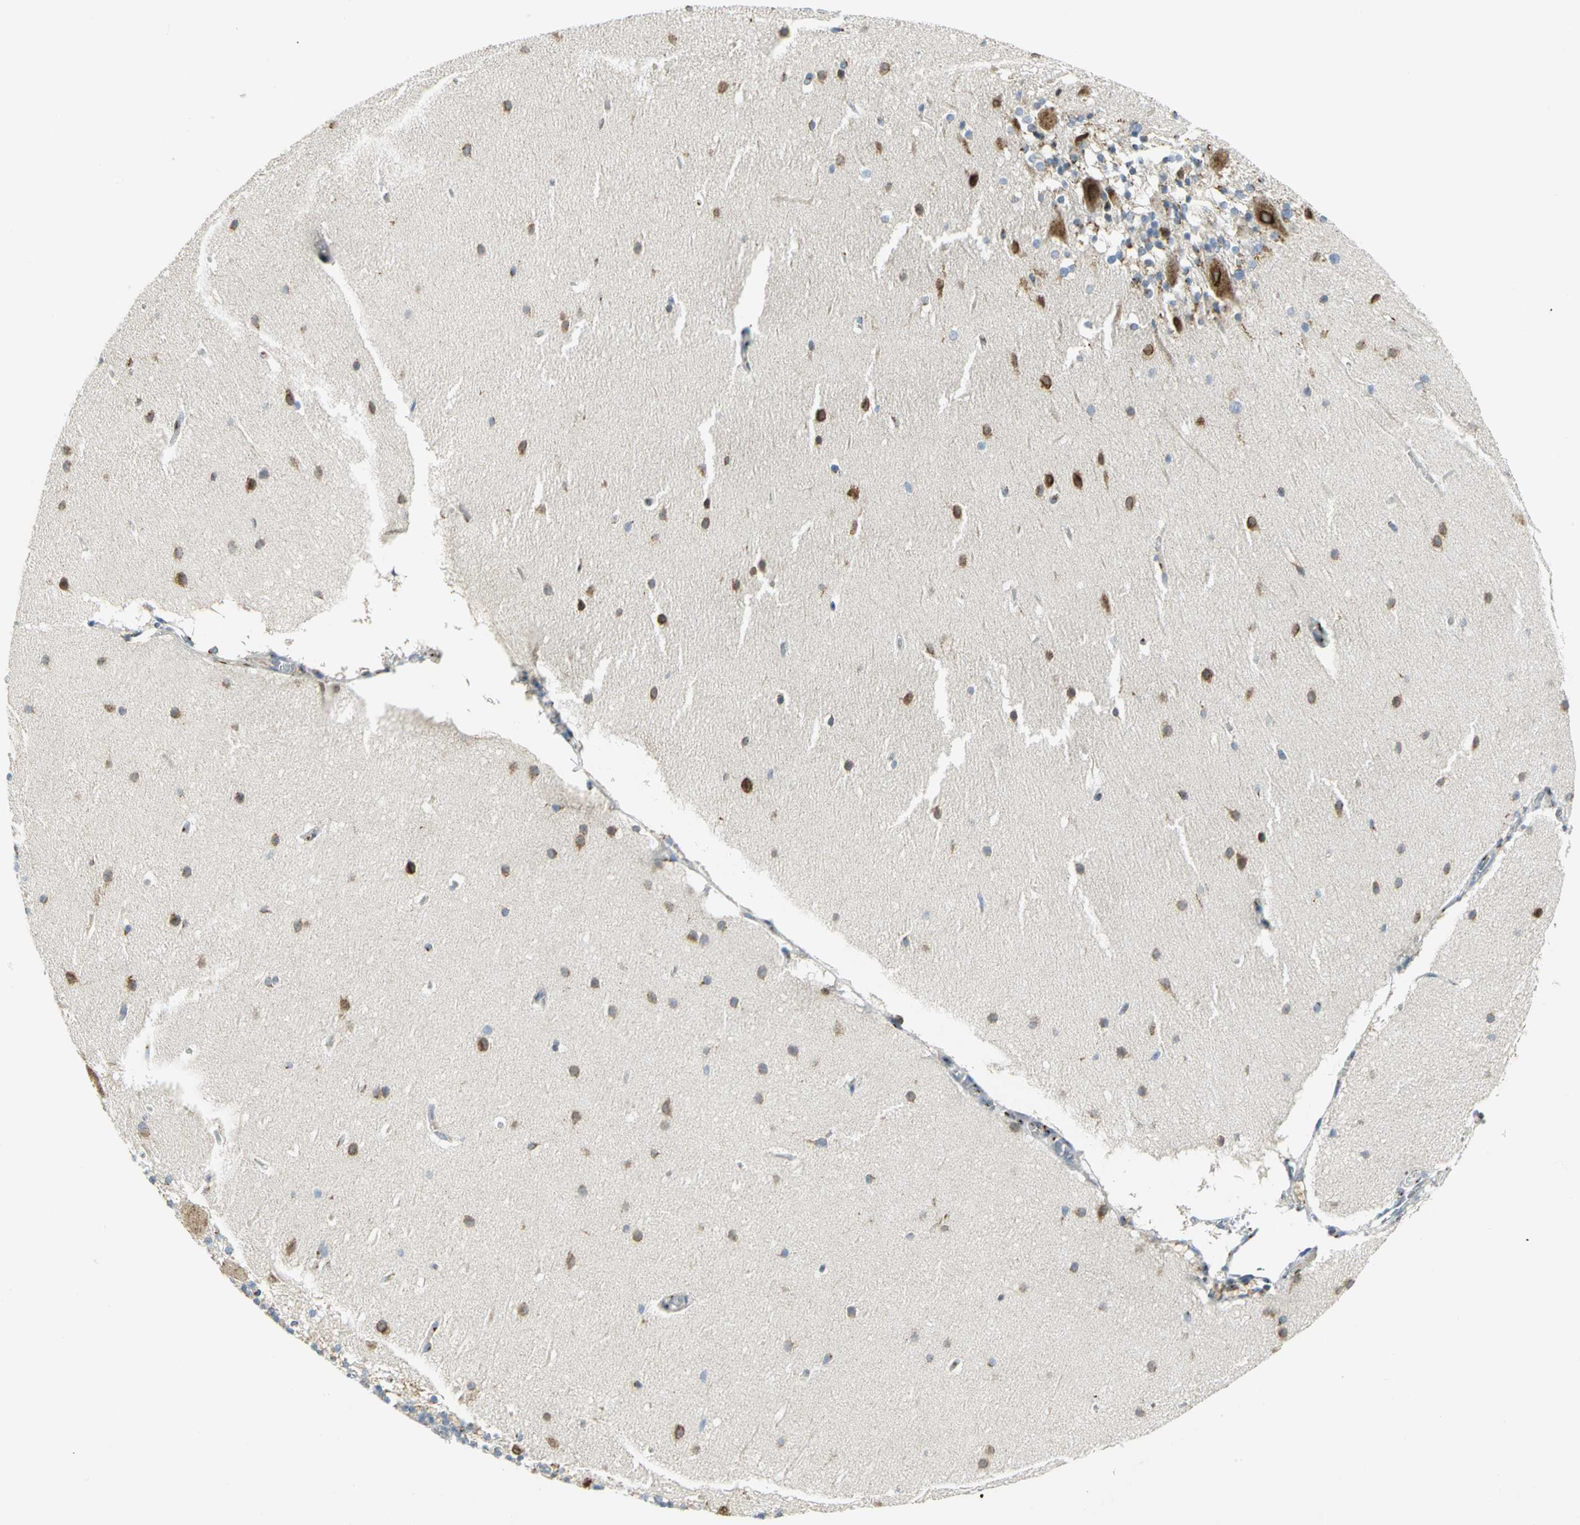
{"staining": {"intensity": "moderate", "quantity": "<25%", "location": "cytoplasmic/membranous"}, "tissue": "cerebellum", "cell_type": "Cells in granular layer", "image_type": "normal", "snomed": [{"axis": "morphology", "description": "Normal tissue, NOS"}, {"axis": "topography", "description": "Cerebellum"}], "caption": "The micrograph shows a brown stain indicating the presence of a protein in the cytoplasmic/membranous of cells in granular layer in cerebellum.", "gene": "GPR3", "patient": {"sex": "female", "age": 19}}